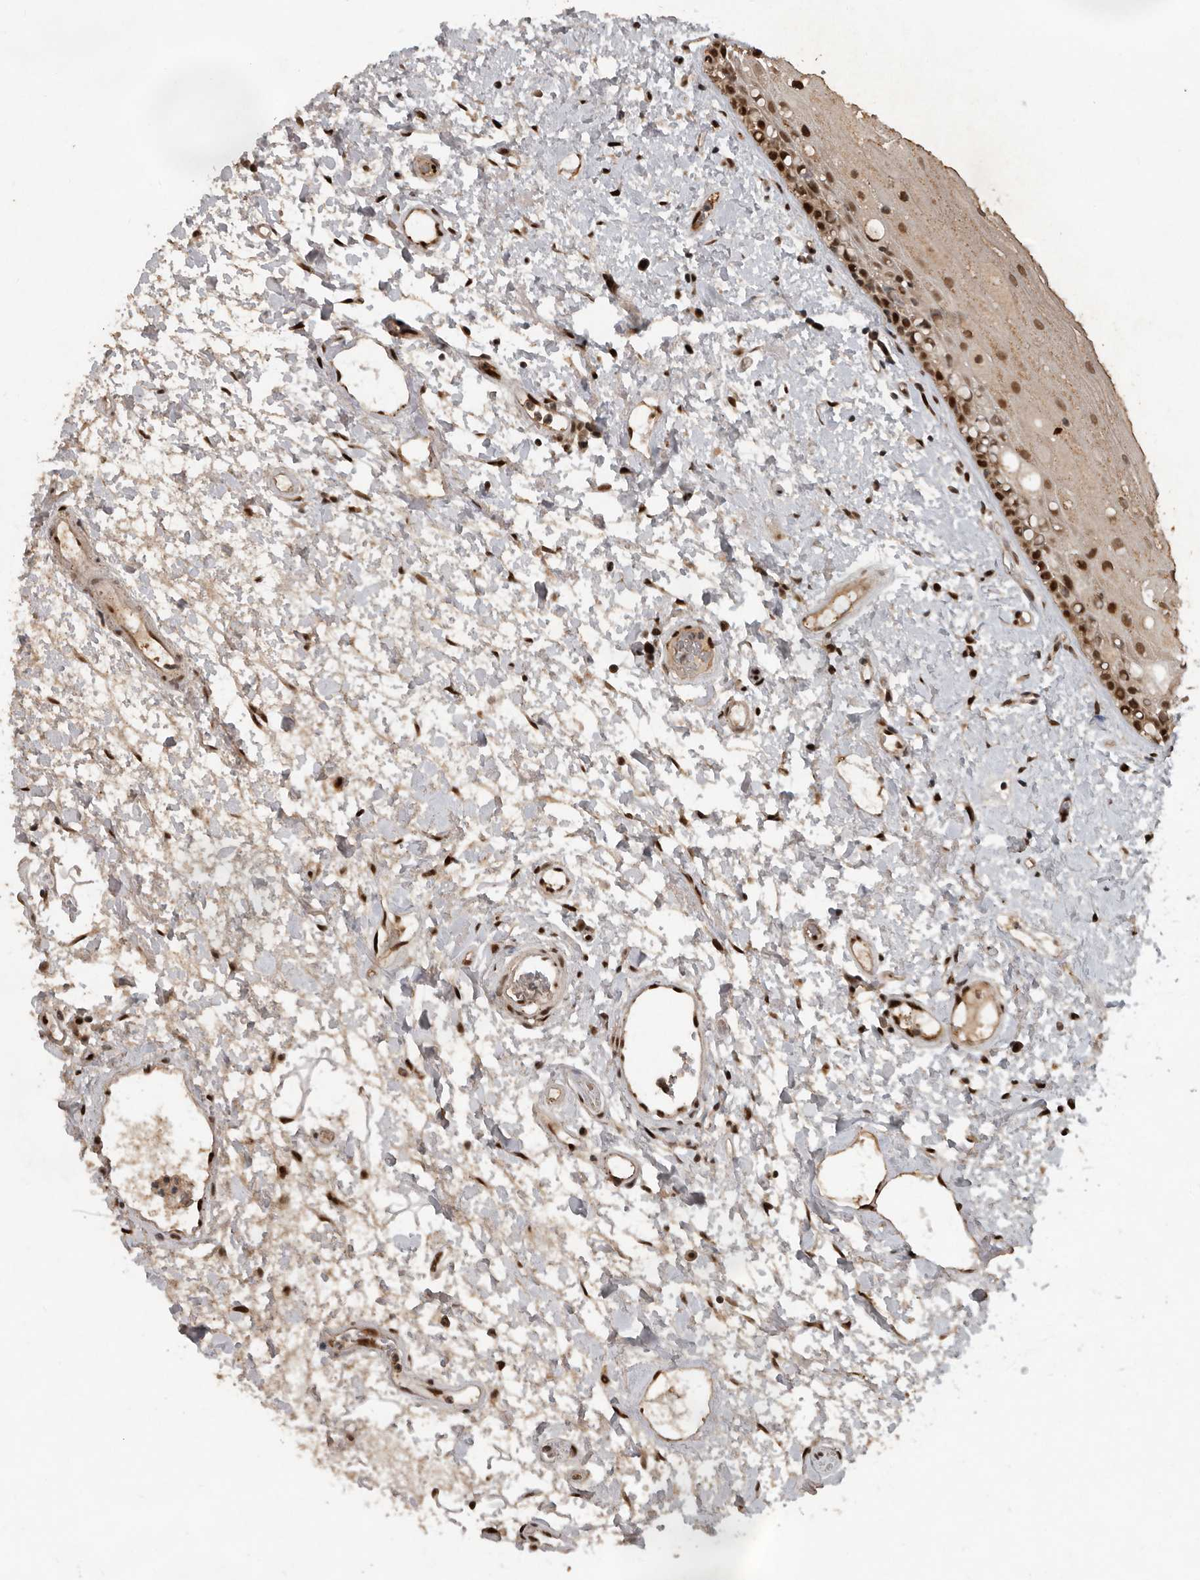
{"staining": {"intensity": "strong", "quantity": "25%-75%", "location": "nuclear"}, "tissue": "oral mucosa", "cell_type": "Squamous epithelial cells", "image_type": "normal", "snomed": [{"axis": "morphology", "description": "Normal tissue, NOS"}, {"axis": "topography", "description": "Oral tissue"}], "caption": "Immunohistochemistry (IHC) histopathology image of normal oral mucosa: human oral mucosa stained using immunohistochemistry exhibits high levels of strong protein expression localized specifically in the nuclear of squamous epithelial cells, appearing as a nuclear brown color.", "gene": "CDC27", "patient": {"sex": "female", "age": 76}}